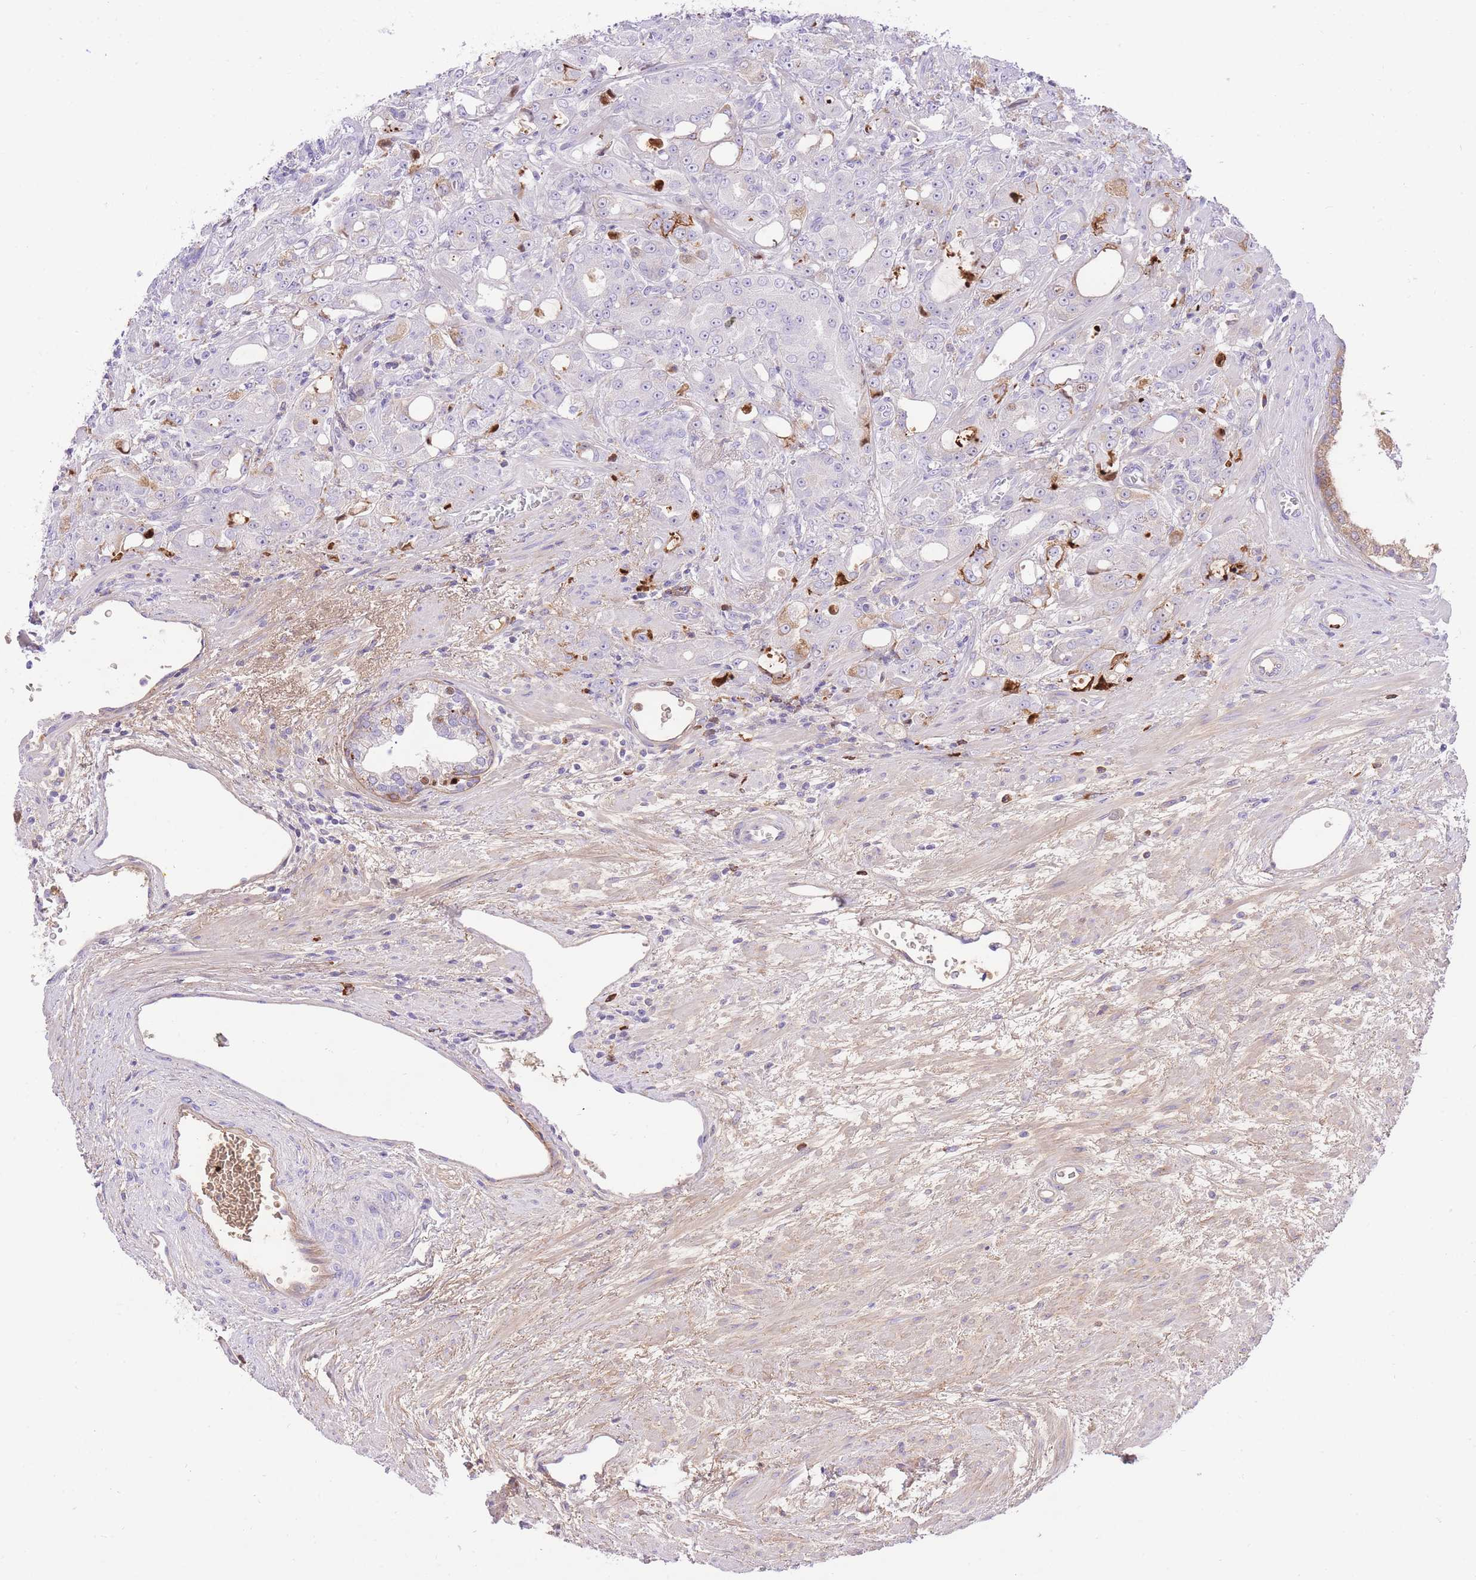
{"staining": {"intensity": "negative", "quantity": "none", "location": "none"}, "tissue": "prostate cancer", "cell_type": "Tumor cells", "image_type": "cancer", "snomed": [{"axis": "morphology", "description": "Adenocarcinoma, High grade"}, {"axis": "topography", "description": "Prostate"}], "caption": "Protein analysis of prostate cancer shows no significant positivity in tumor cells. (DAB IHC with hematoxylin counter stain).", "gene": "HRG", "patient": {"sex": "male", "age": 69}}